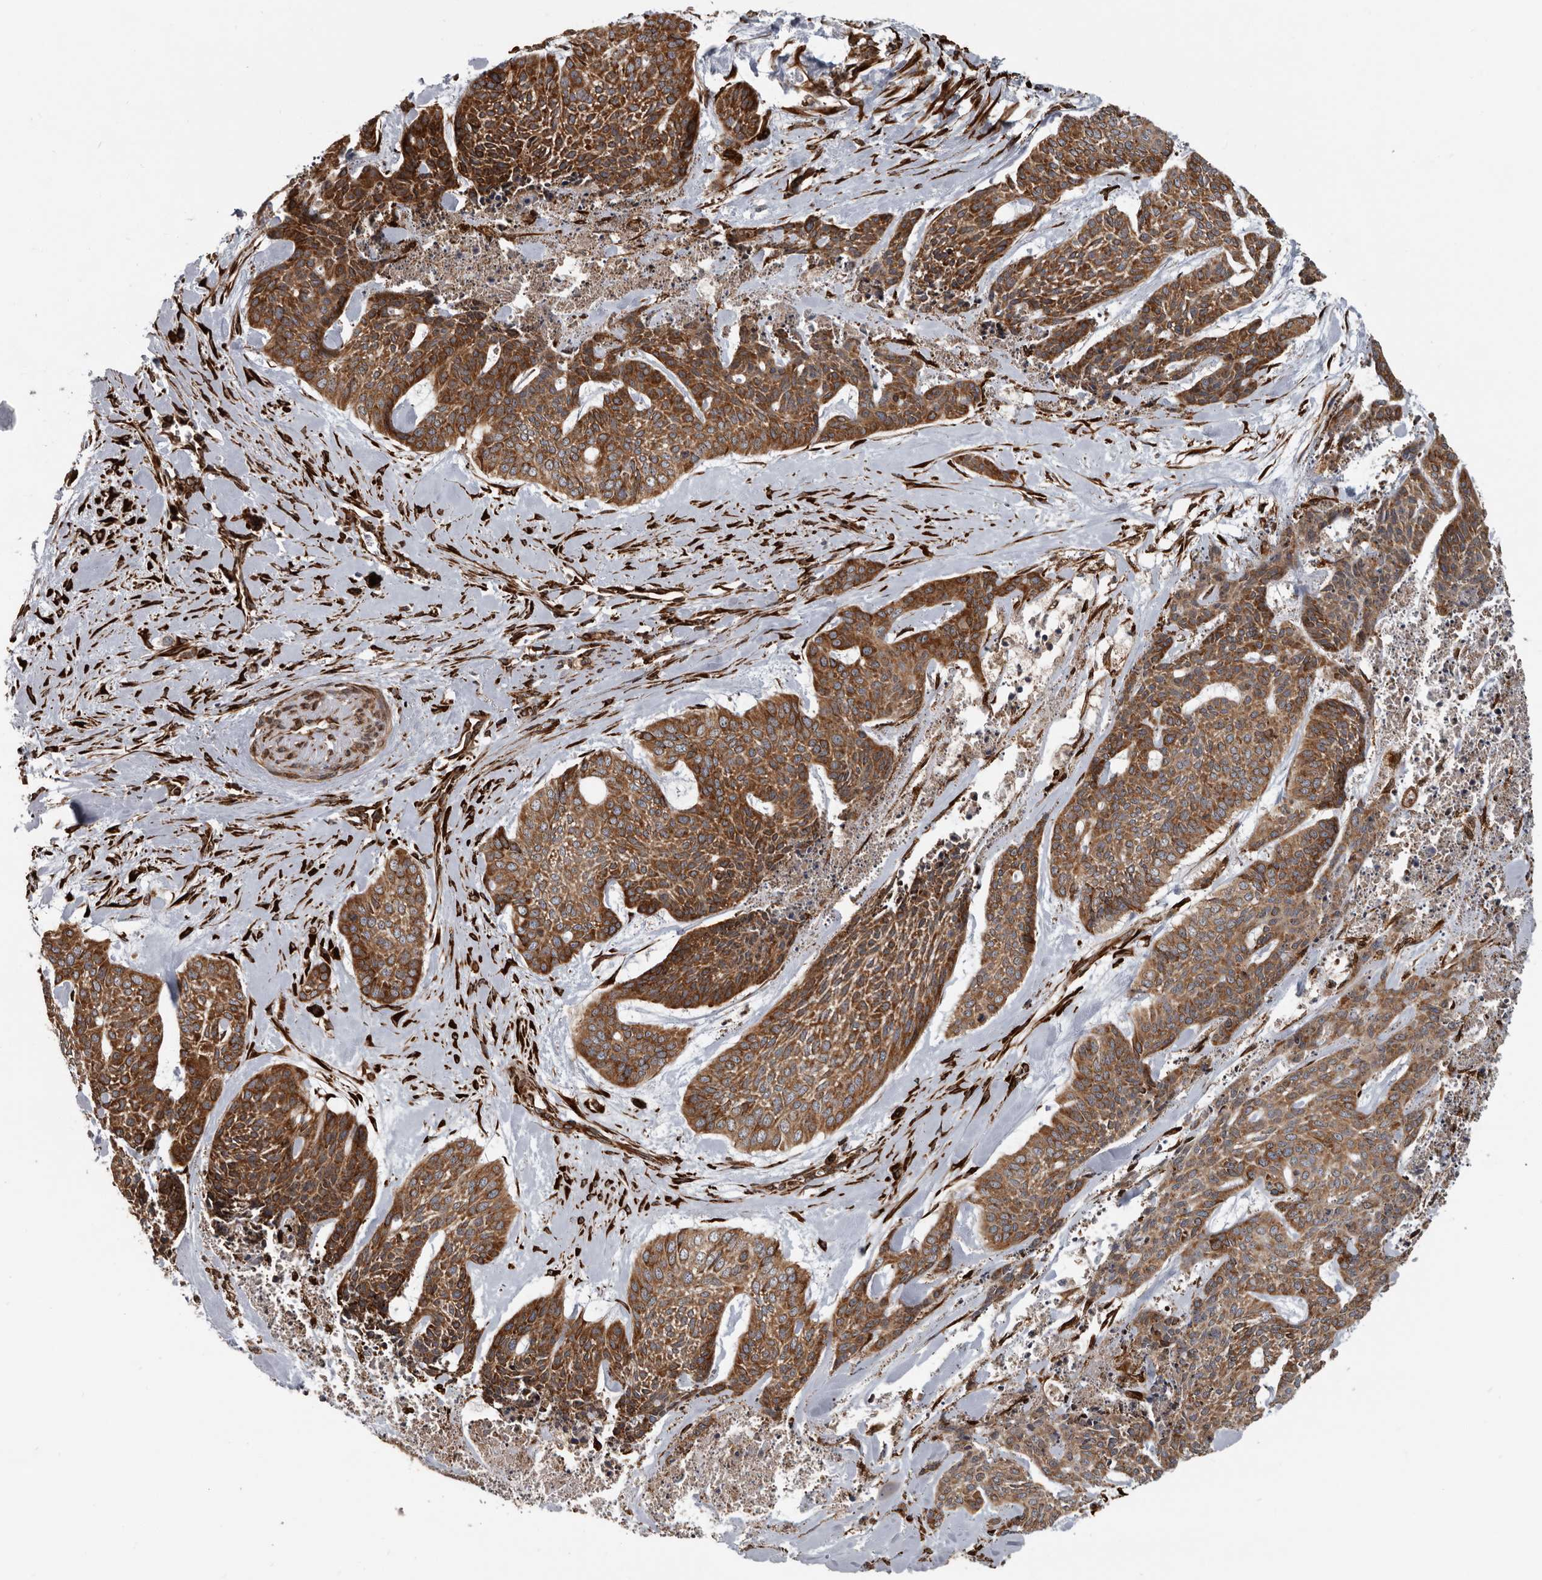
{"staining": {"intensity": "strong", "quantity": ">75%", "location": "cytoplasmic/membranous"}, "tissue": "skin cancer", "cell_type": "Tumor cells", "image_type": "cancer", "snomed": [{"axis": "morphology", "description": "Basal cell carcinoma"}, {"axis": "topography", "description": "Skin"}], "caption": "A brown stain labels strong cytoplasmic/membranous expression of a protein in human skin cancer (basal cell carcinoma) tumor cells.", "gene": "CEP350", "patient": {"sex": "female", "age": 64}}